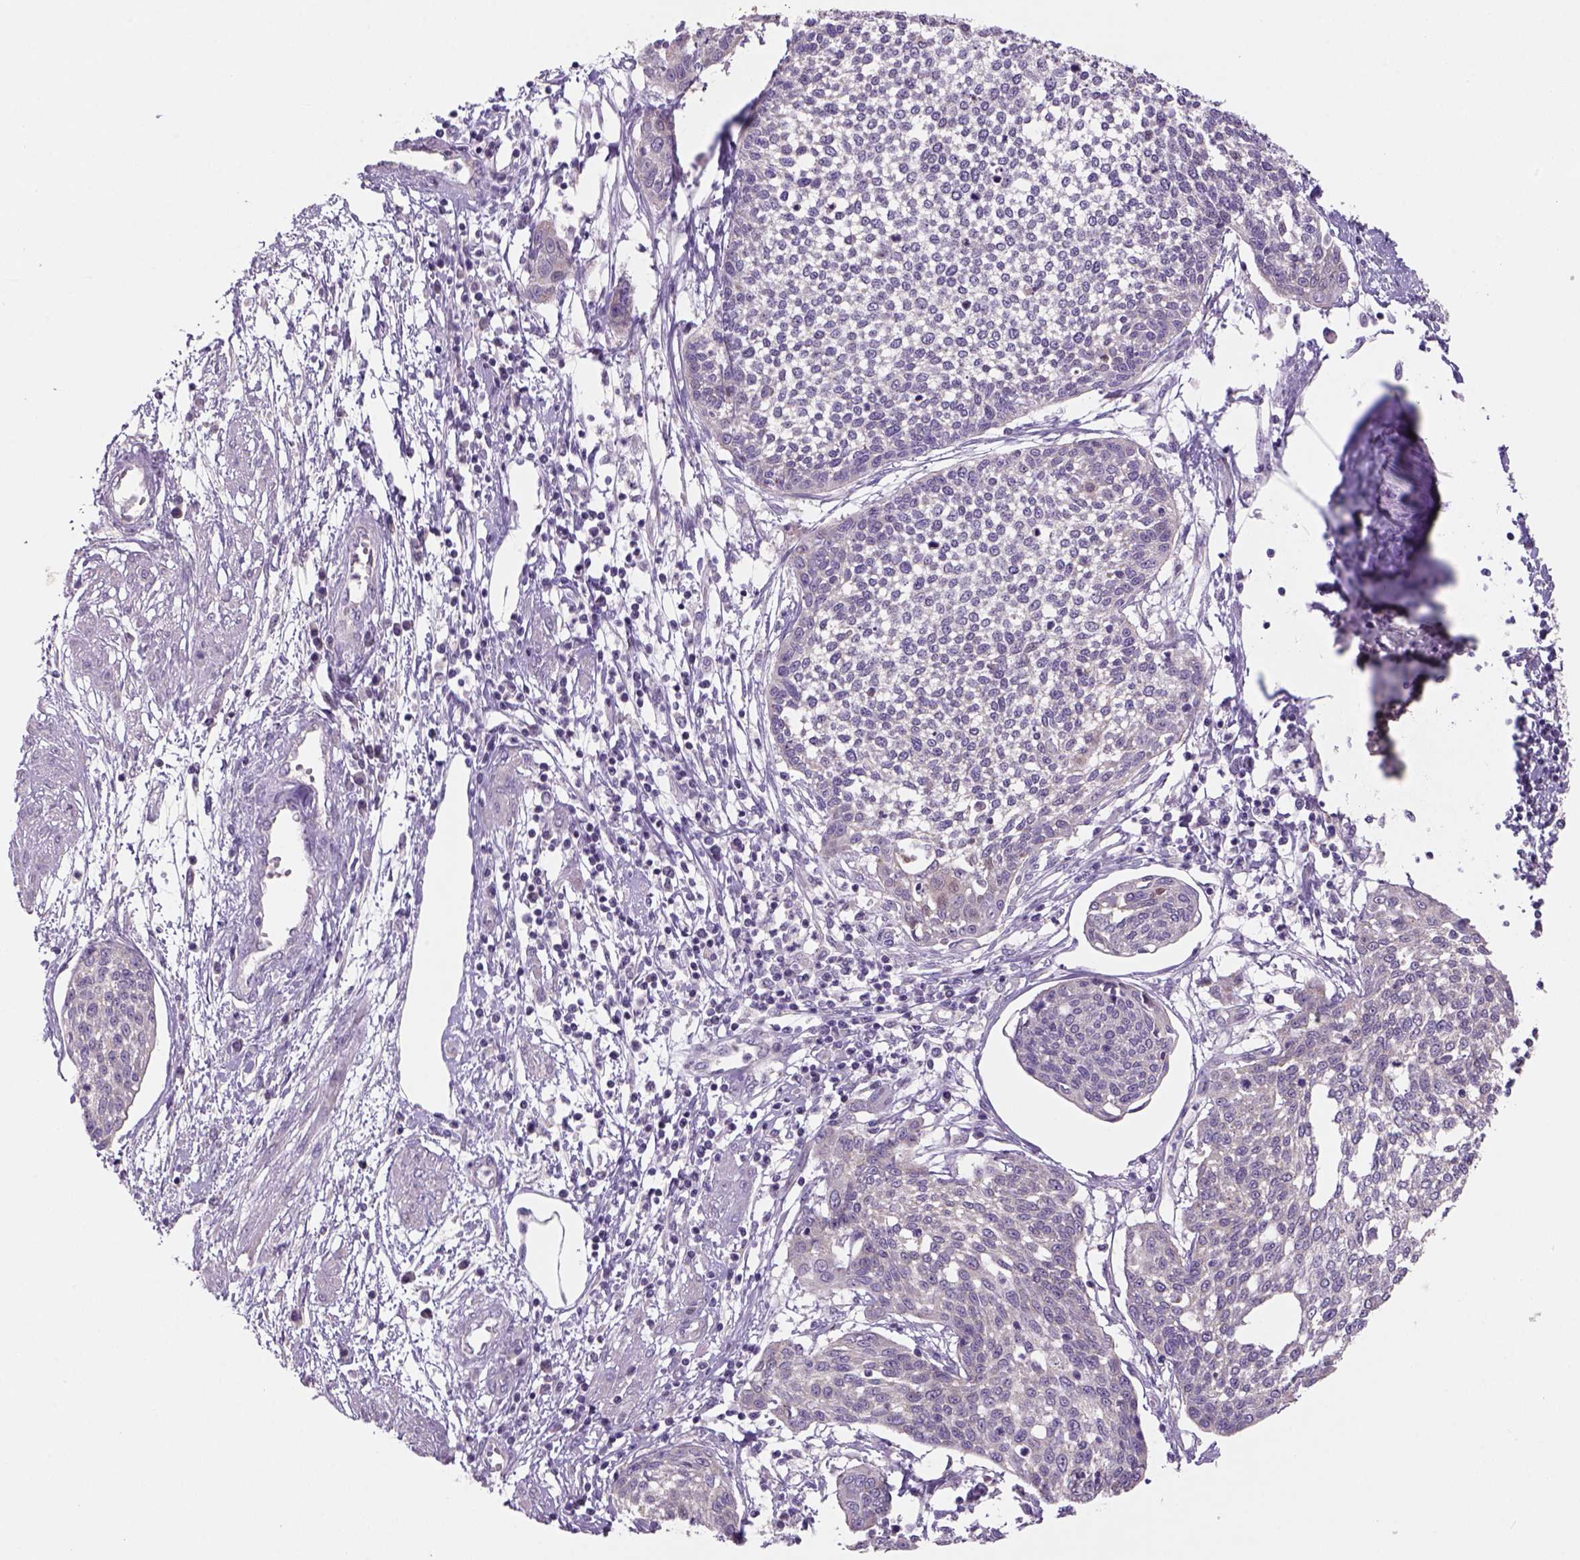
{"staining": {"intensity": "negative", "quantity": "none", "location": "none"}, "tissue": "cervical cancer", "cell_type": "Tumor cells", "image_type": "cancer", "snomed": [{"axis": "morphology", "description": "Squamous cell carcinoma, NOS"}, {"axis": "topography", "description": "Cervix"}], "caption": "The micrograph reveals no significant positivity in tumor cells of cervical cancer.", "gene": "ADGRV1", "patient": {"sex": "female", "age": 34}}